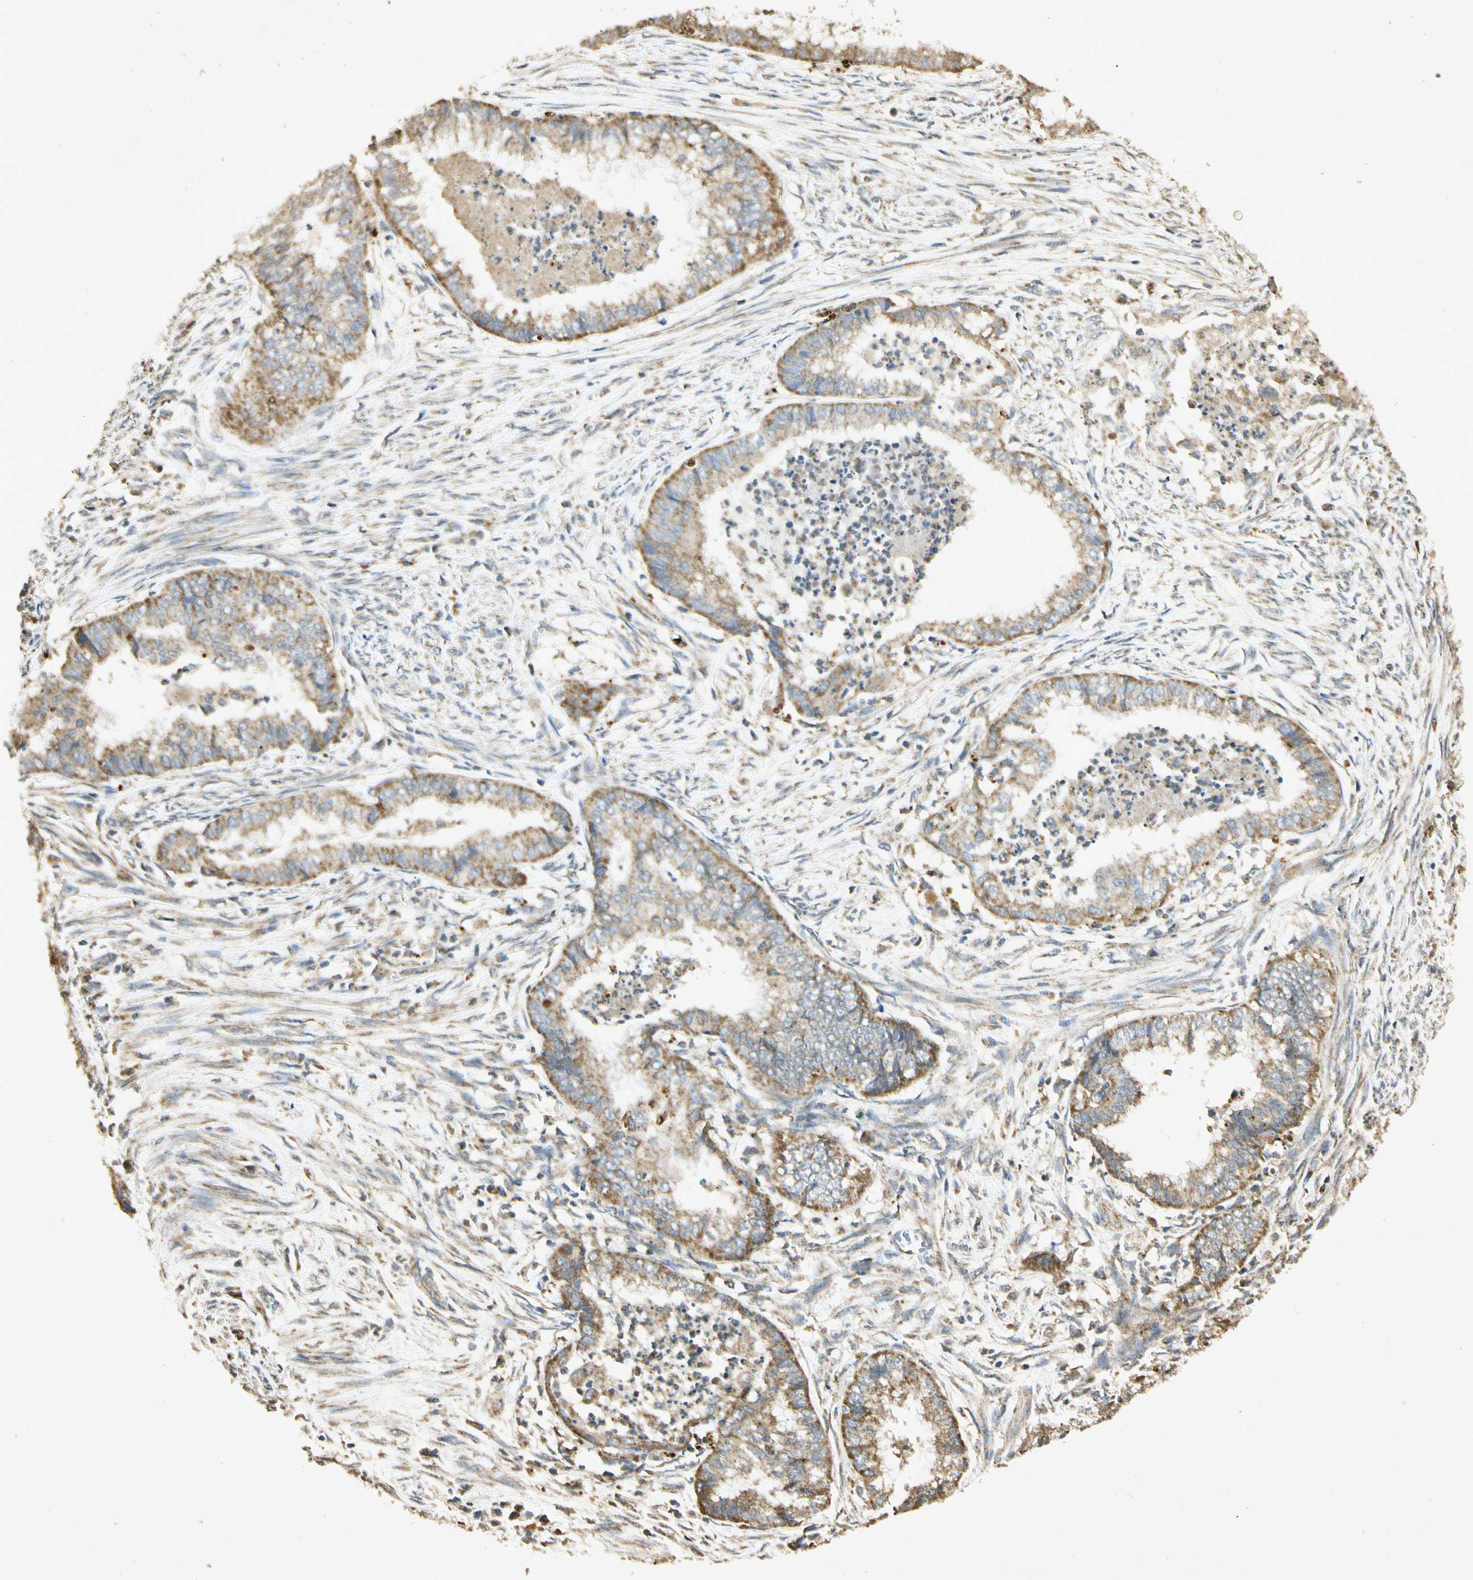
{"staining": {"intensity": "weak", "quantity": "25%-75%", "location": "cytoplasmic/membranous"}, "tissue": "endometrial cancer", "cell_type": "Tumor cells", "image_type": "cancer", "snomed": [{"axis": "morphology", "description": "Necrosis, NOS"}, {"axis": "morphology", "description": "Adenocarcinoma, NOS"}, {"axis": "topography", "description": "Endometrium"}], "caption": "Endometrial cancer (adenocarcinoma) stained with a protein marker exhibits weak staining in tumor cells.", "gene": "PRDX3", "patient": {"sex": "female", "age": 79}}